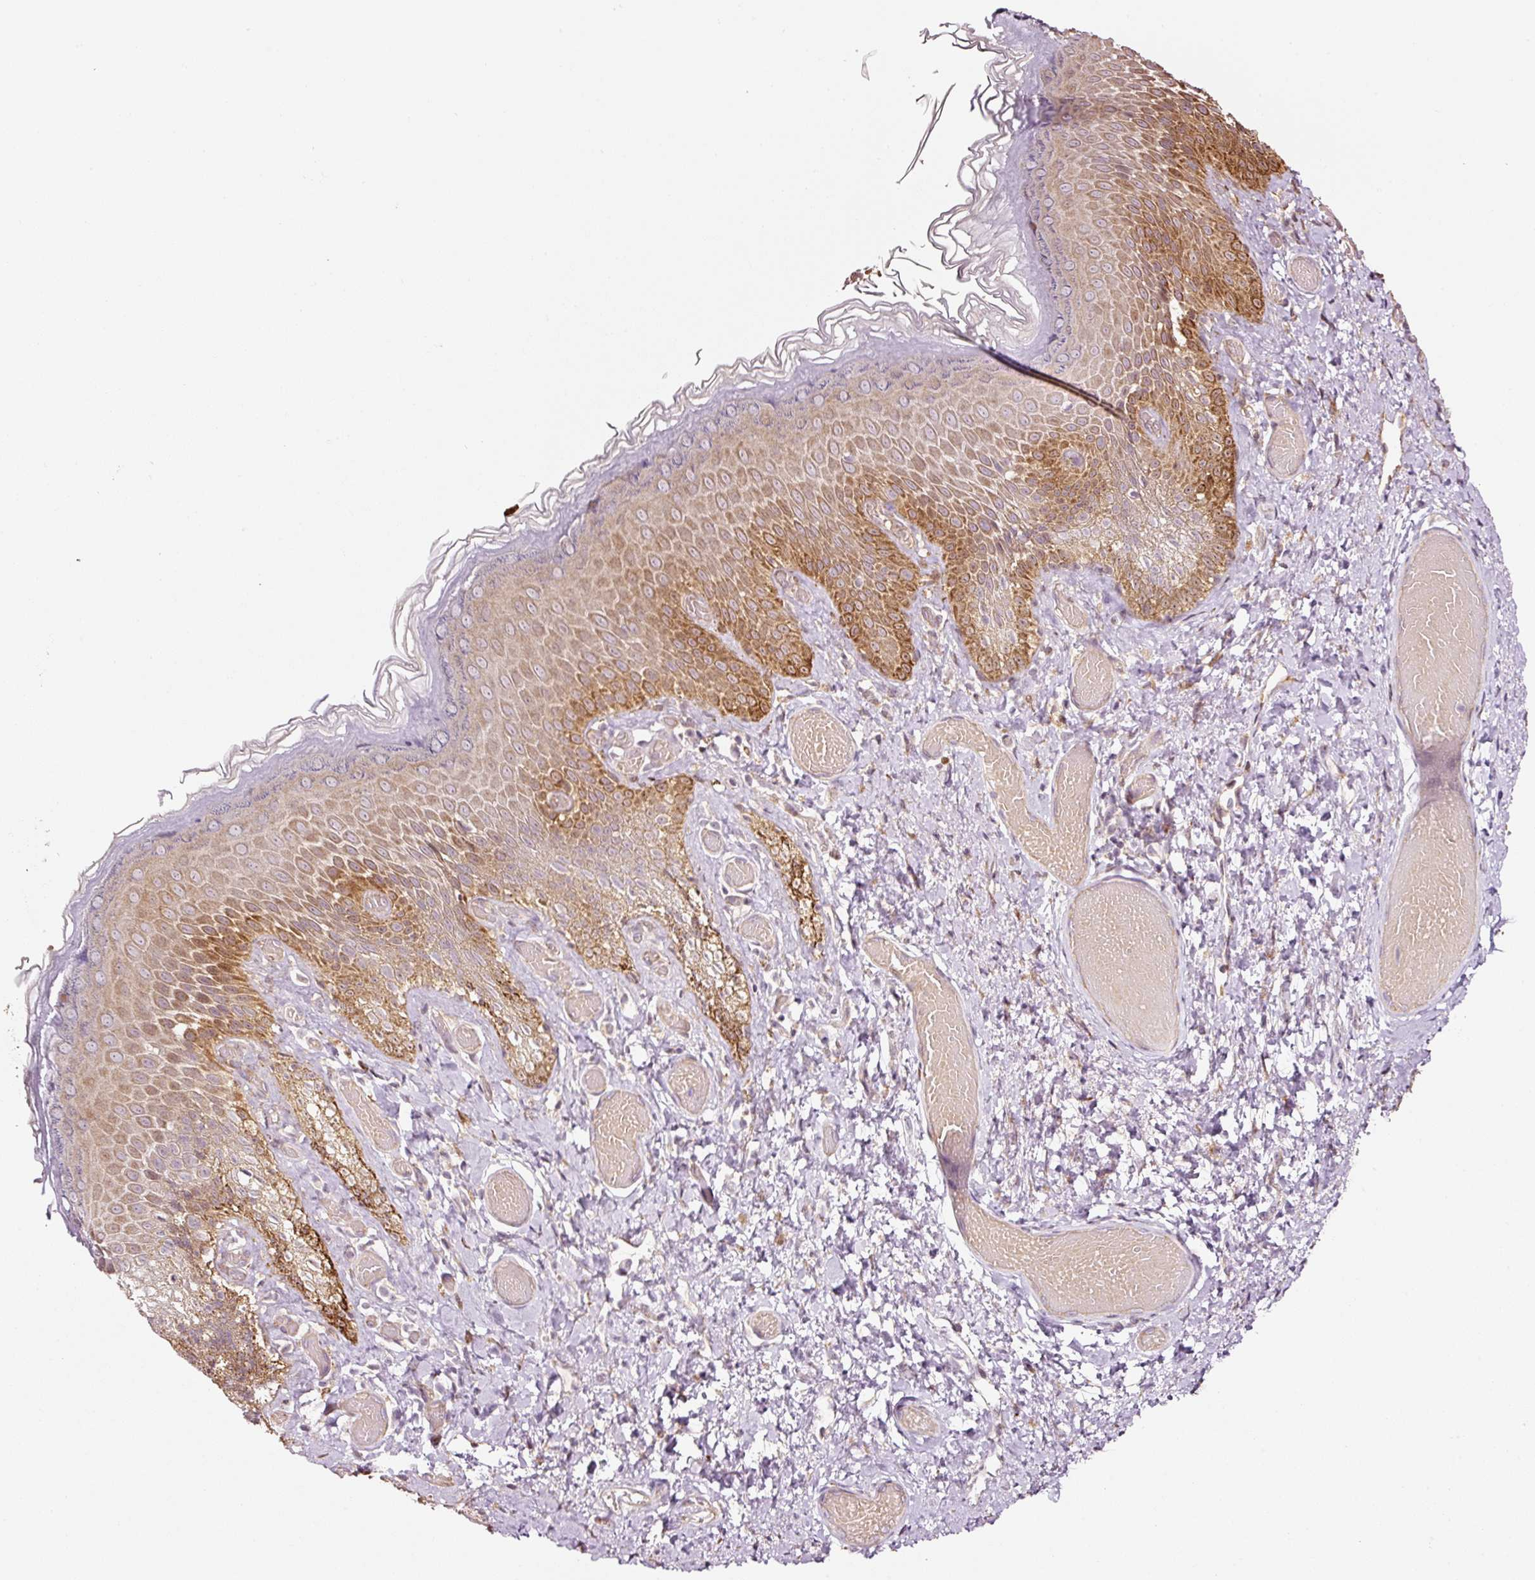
{"staining": {"intensity": "strong", "quantity": "25%-75%", "location": "cytoplasmic/membranous"}, "tissue": "skin", "cell_type": "Epidermal cells", "image_type": "normal", "snomed": [{"axis": "morphology", "description": "Normal tissue, NOS"}, {"axis": "topography", "description": "Anal"}], "caption": "About 25%-75% of epidermal cells in unremarkable skin reveal strong cytoplasmic/membranous protein staining as visualized by brown immunohistochemical staining.", "gene": "ETF1", "patient": {"sex": "female", "age": 40}}